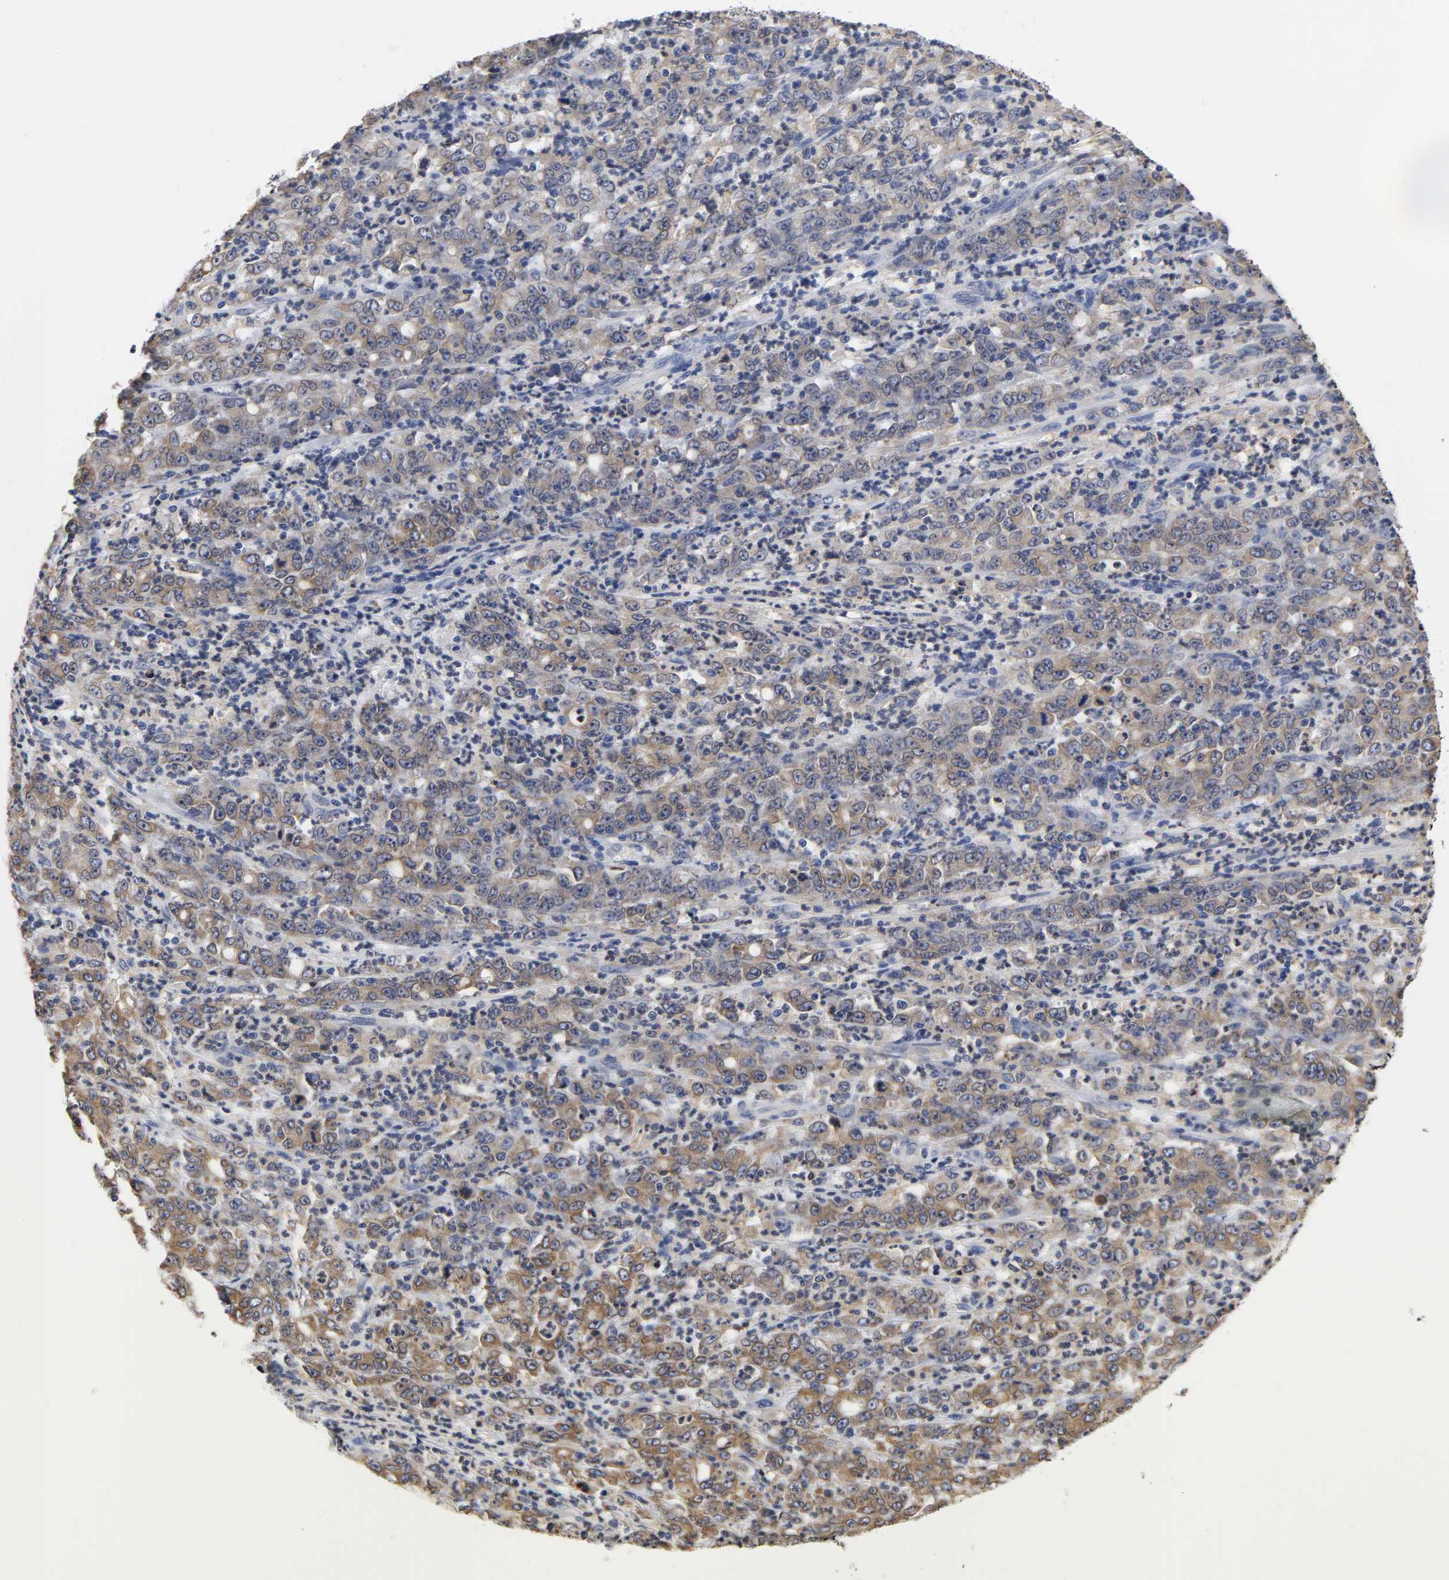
{"staining": {"intensity": "moderate", "quantity": ">75%", "location": "cytoplasmic/membranous"}, "tissue": "stomach cancer", "cell_type": "Tumor cells", "image_type": "cancer", "snomed": [{"axis": "morphology", "description": "Adenocarcinoma, NOS"}, {"axis": "topography", "description": "Stomach, lower"}], "caption": "Immunohistochemistry micrograph of human stomach cancer (adenocarcinoma) stained for a protein (brown), which demonstrates medium levels of moderate cytoplasmic/membranous staining in approximately >75% of tumor cells.", "gene": "HCK", "patient": {"sex": "female", "age": 71}}